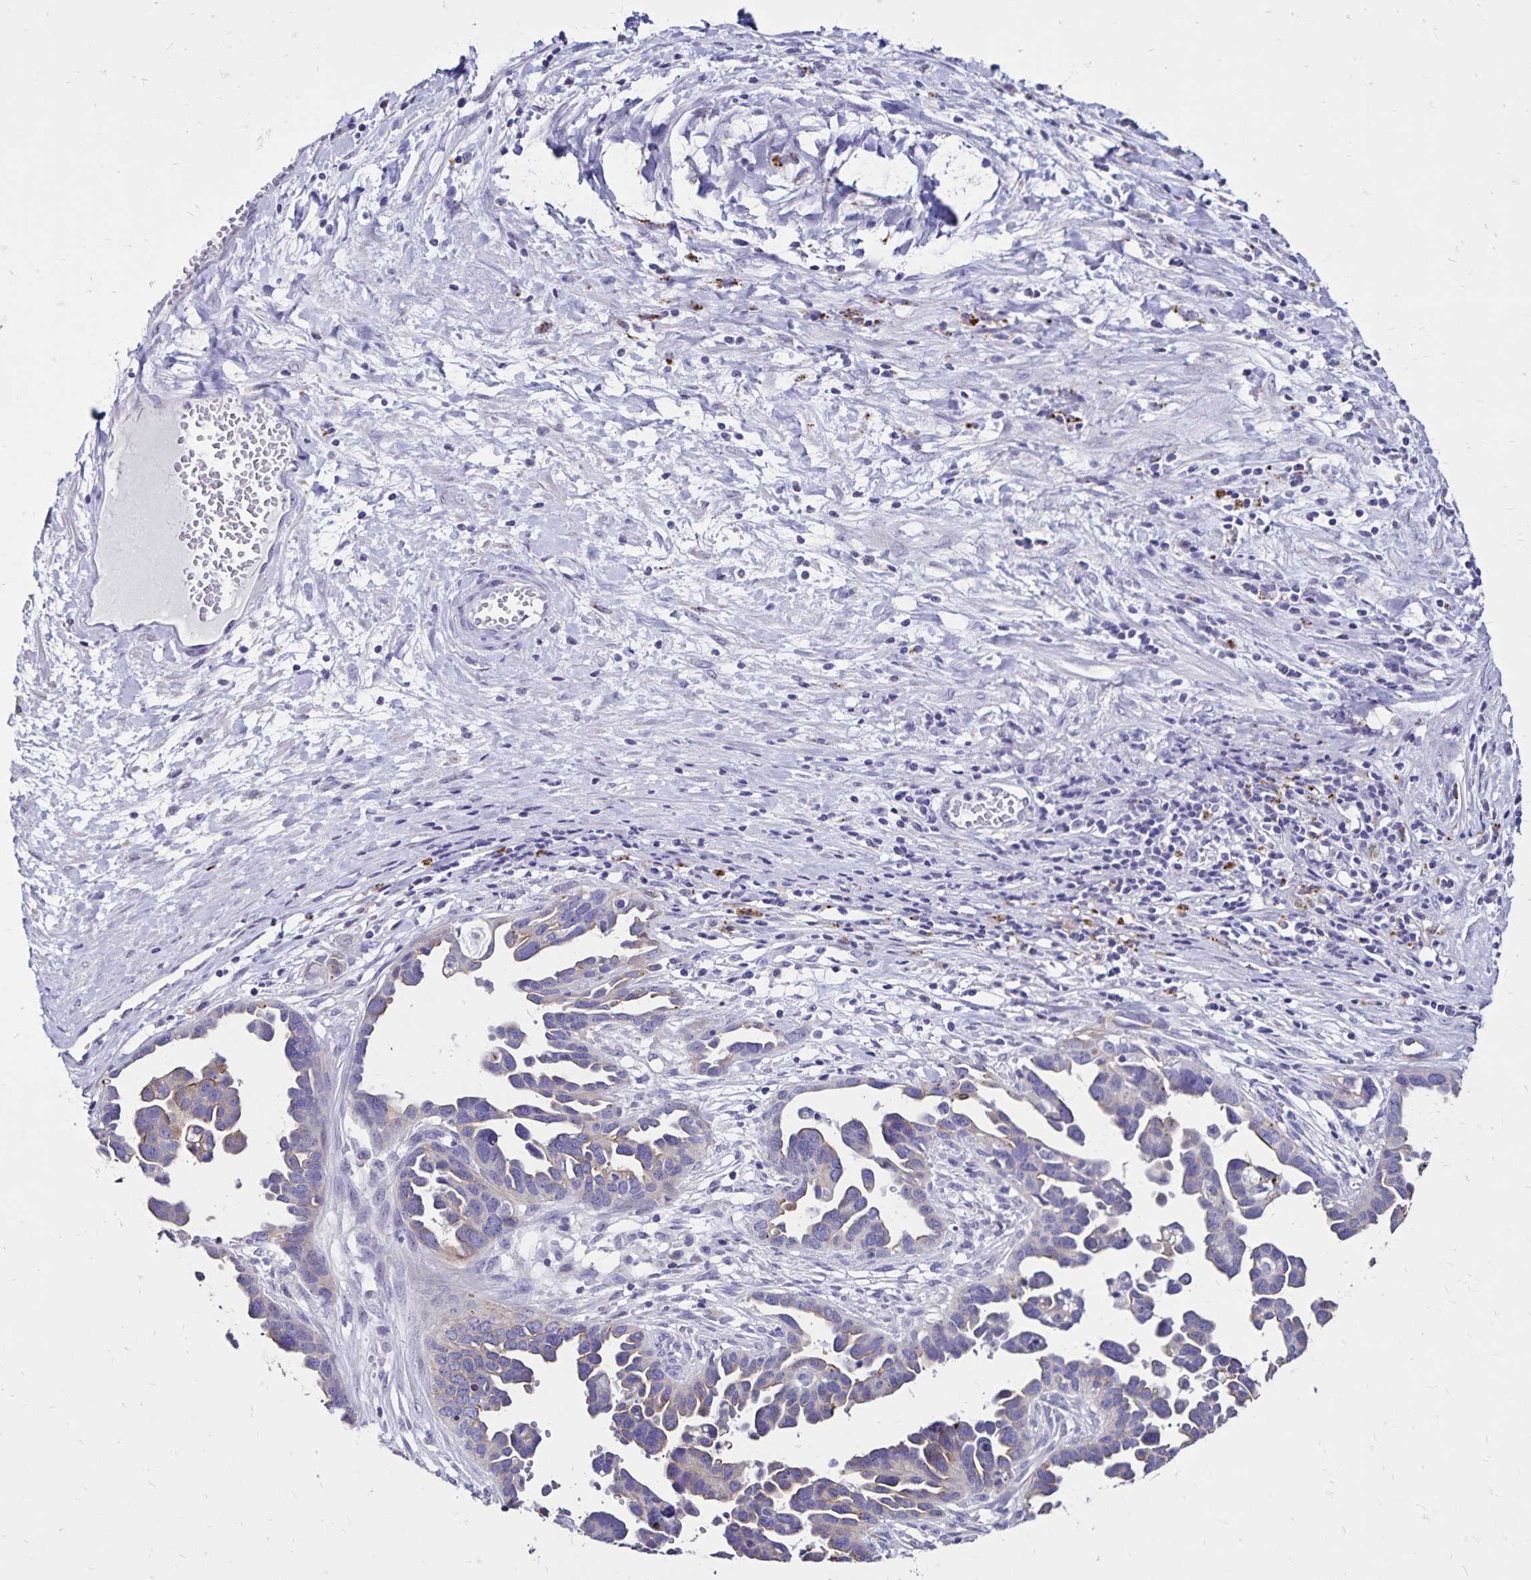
{"staining": {"intensity": "negative", "quantity": "none", "location": "none"}, "tissue": "ovarian cancer", "cell_type": "Tumor cells", "image_type": "cancer", "snomed": [{"axis": "morphology", "description": "Cystadenocarcinoma, serous, NOS"}, {"axis": "topography", "description": "Ovary"}], "caption": "The immunohistochemistry (IHC) photomicrograph has no significant staining in tumor cells of serous cystadenocarcinoma (ovarian) tissue. The staining is performed using DAB (3,3'-diaminobenzidine) brown chromogen with nuclei counter-stained in using hematoxylin.", "gene": "EVPL", "patient": {"sex": "female", "age": 54}}